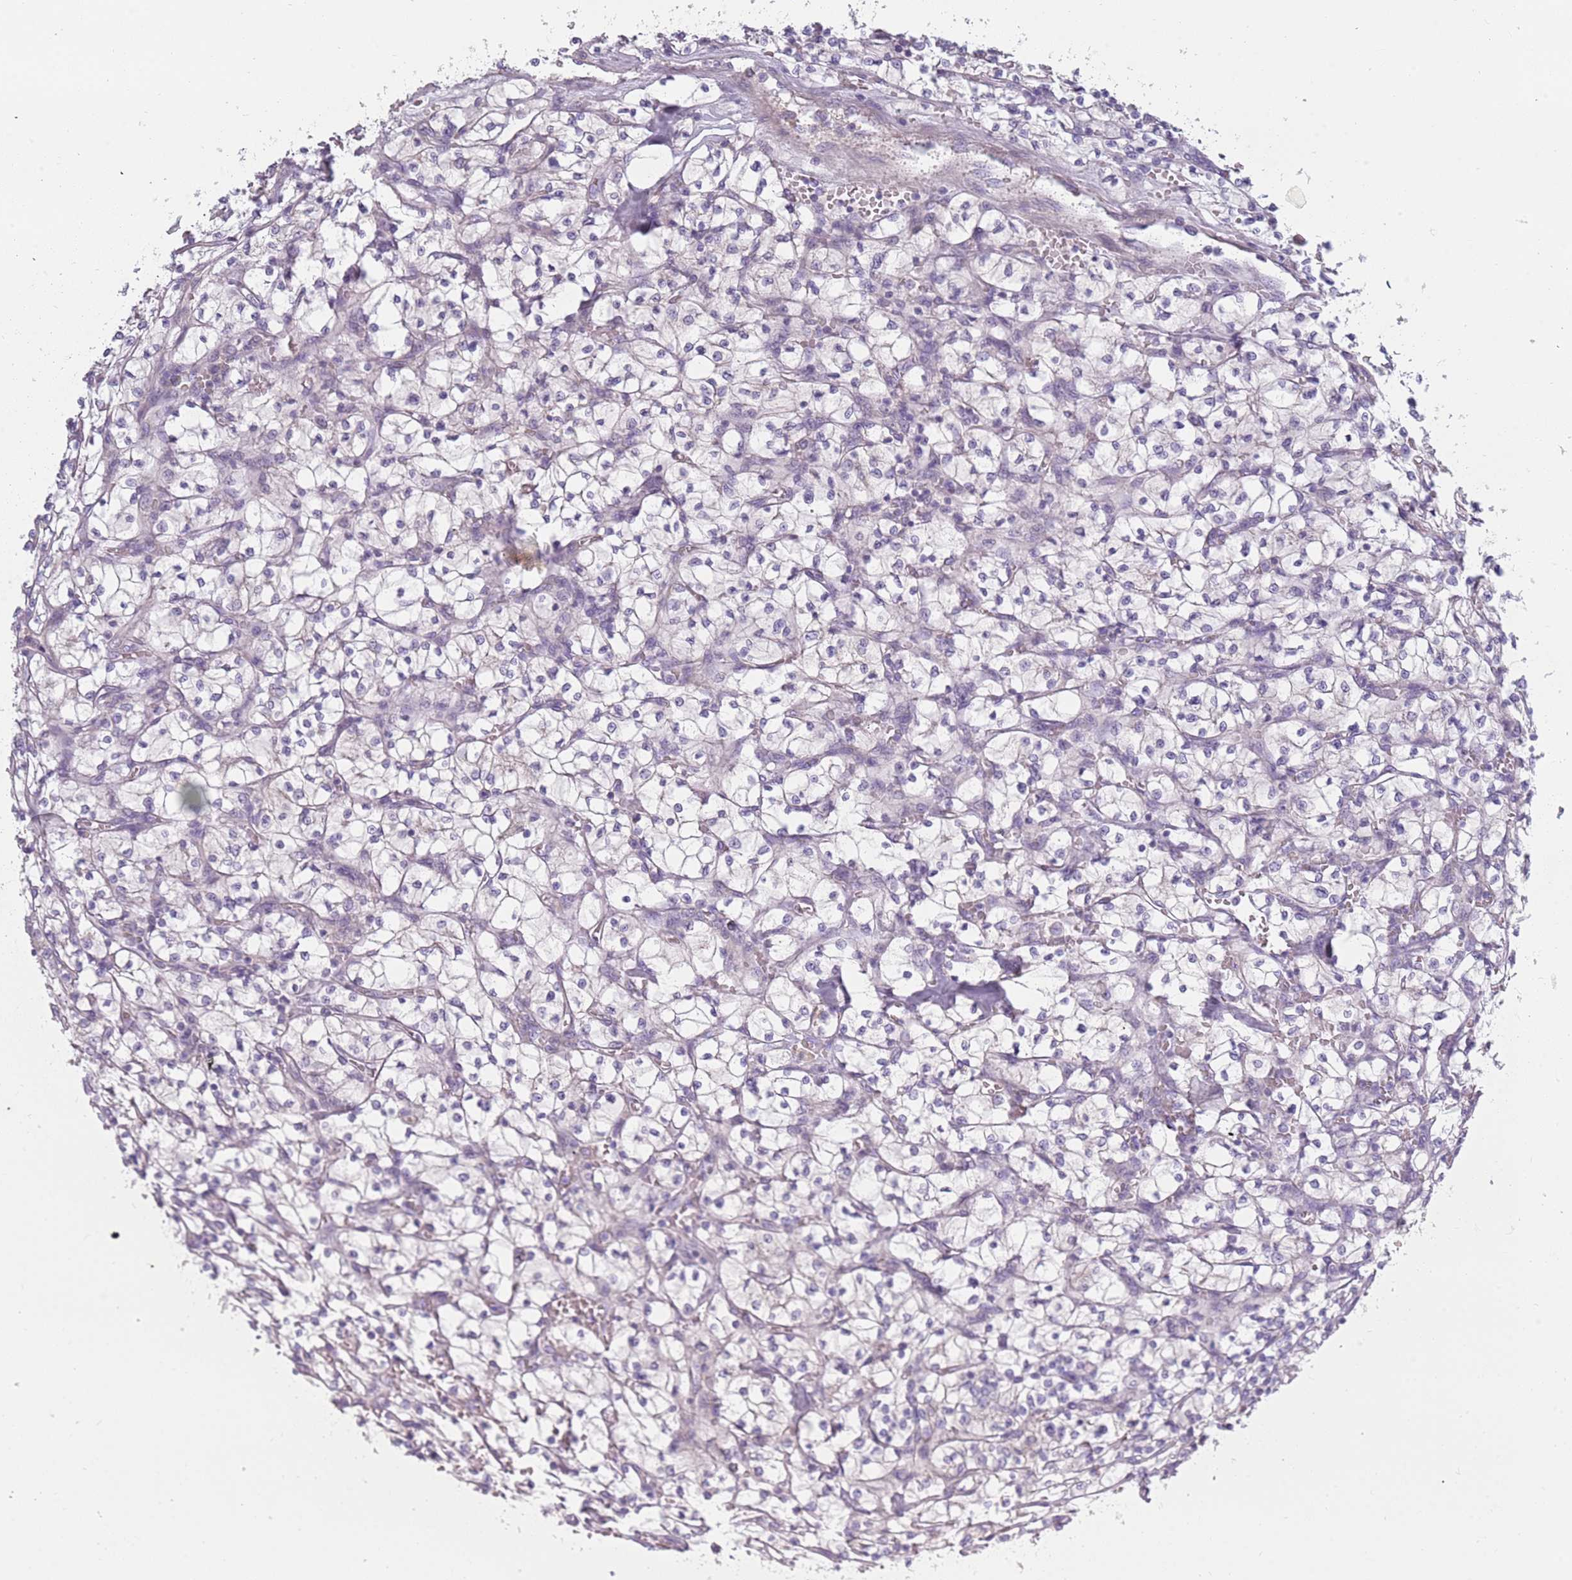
{"staining": {"intensity": "negative", "quantity": "none", "location": "none"}, "tissue": "renal cancer", "cell_type": "Tumor cells", "image_type": "cancer", "snomed": [{"axis": "morphology", "description": "Adenocarcinoma, NOS"}, {"axis": "topography", "description": "Kidney"}], "caption": "Immunohistochemistry of human renal cancer displays no positivity in tumor cells.", "gene": "TNFRSF6B", "patient": {"sex": "female", "age": 64}}